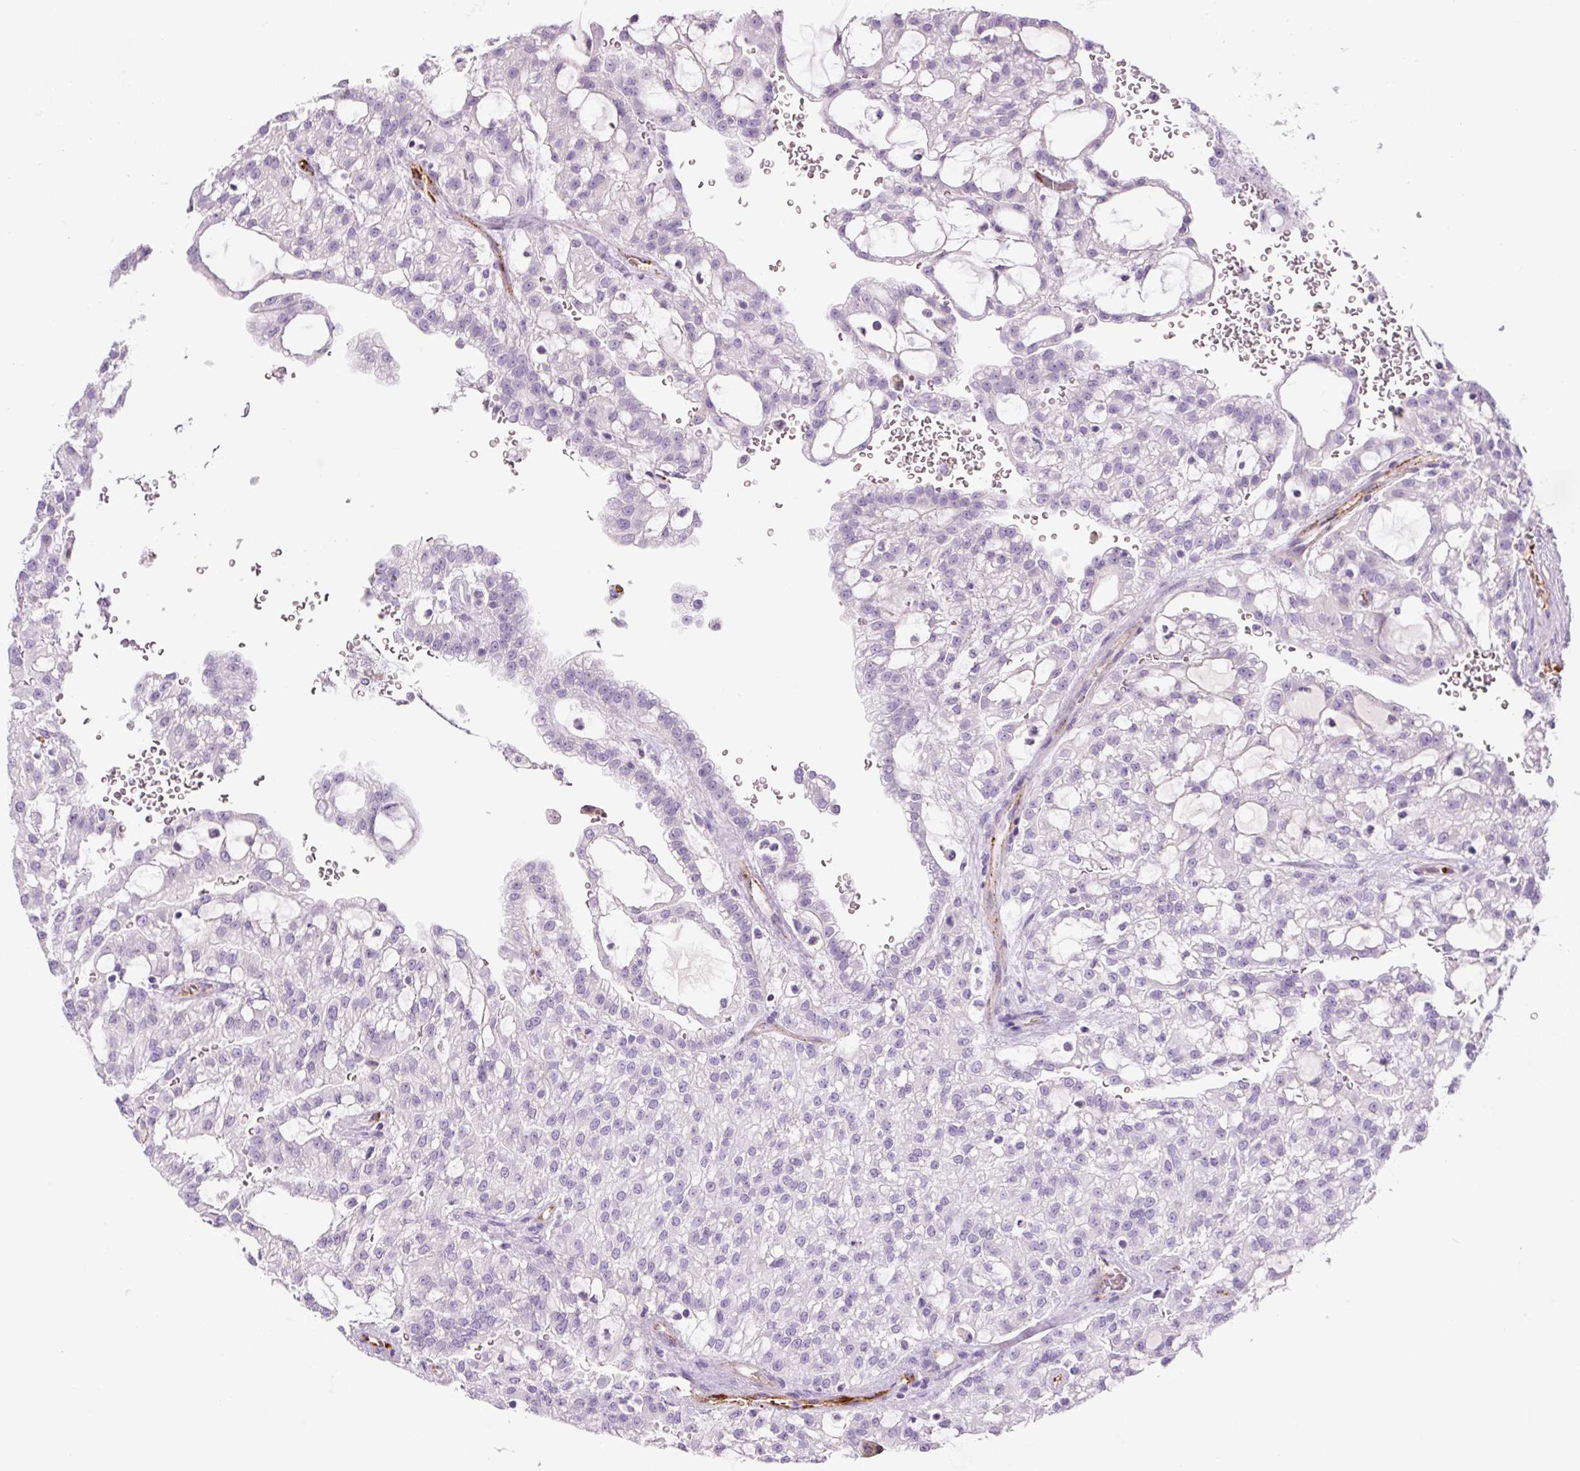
{"staining": {"intensity": "negative", "quantity": "none", "location": "none"}, "tissue": "renal cancer", "cell_type": "Tumor cells", "image_type": "cancer", "snomed": [{"axis": "morphology", "description": "Adenocarcinoma, NOS"}, {"axis": "topography", "description": "Kidney"}], "caption": "The immunohistochemistry image has no significant staining in tumor cells of renal cancer (adenocarcinoma) tissue.", "gene": "RSPO4", "patient": {"sex": "male", "age": 63}}